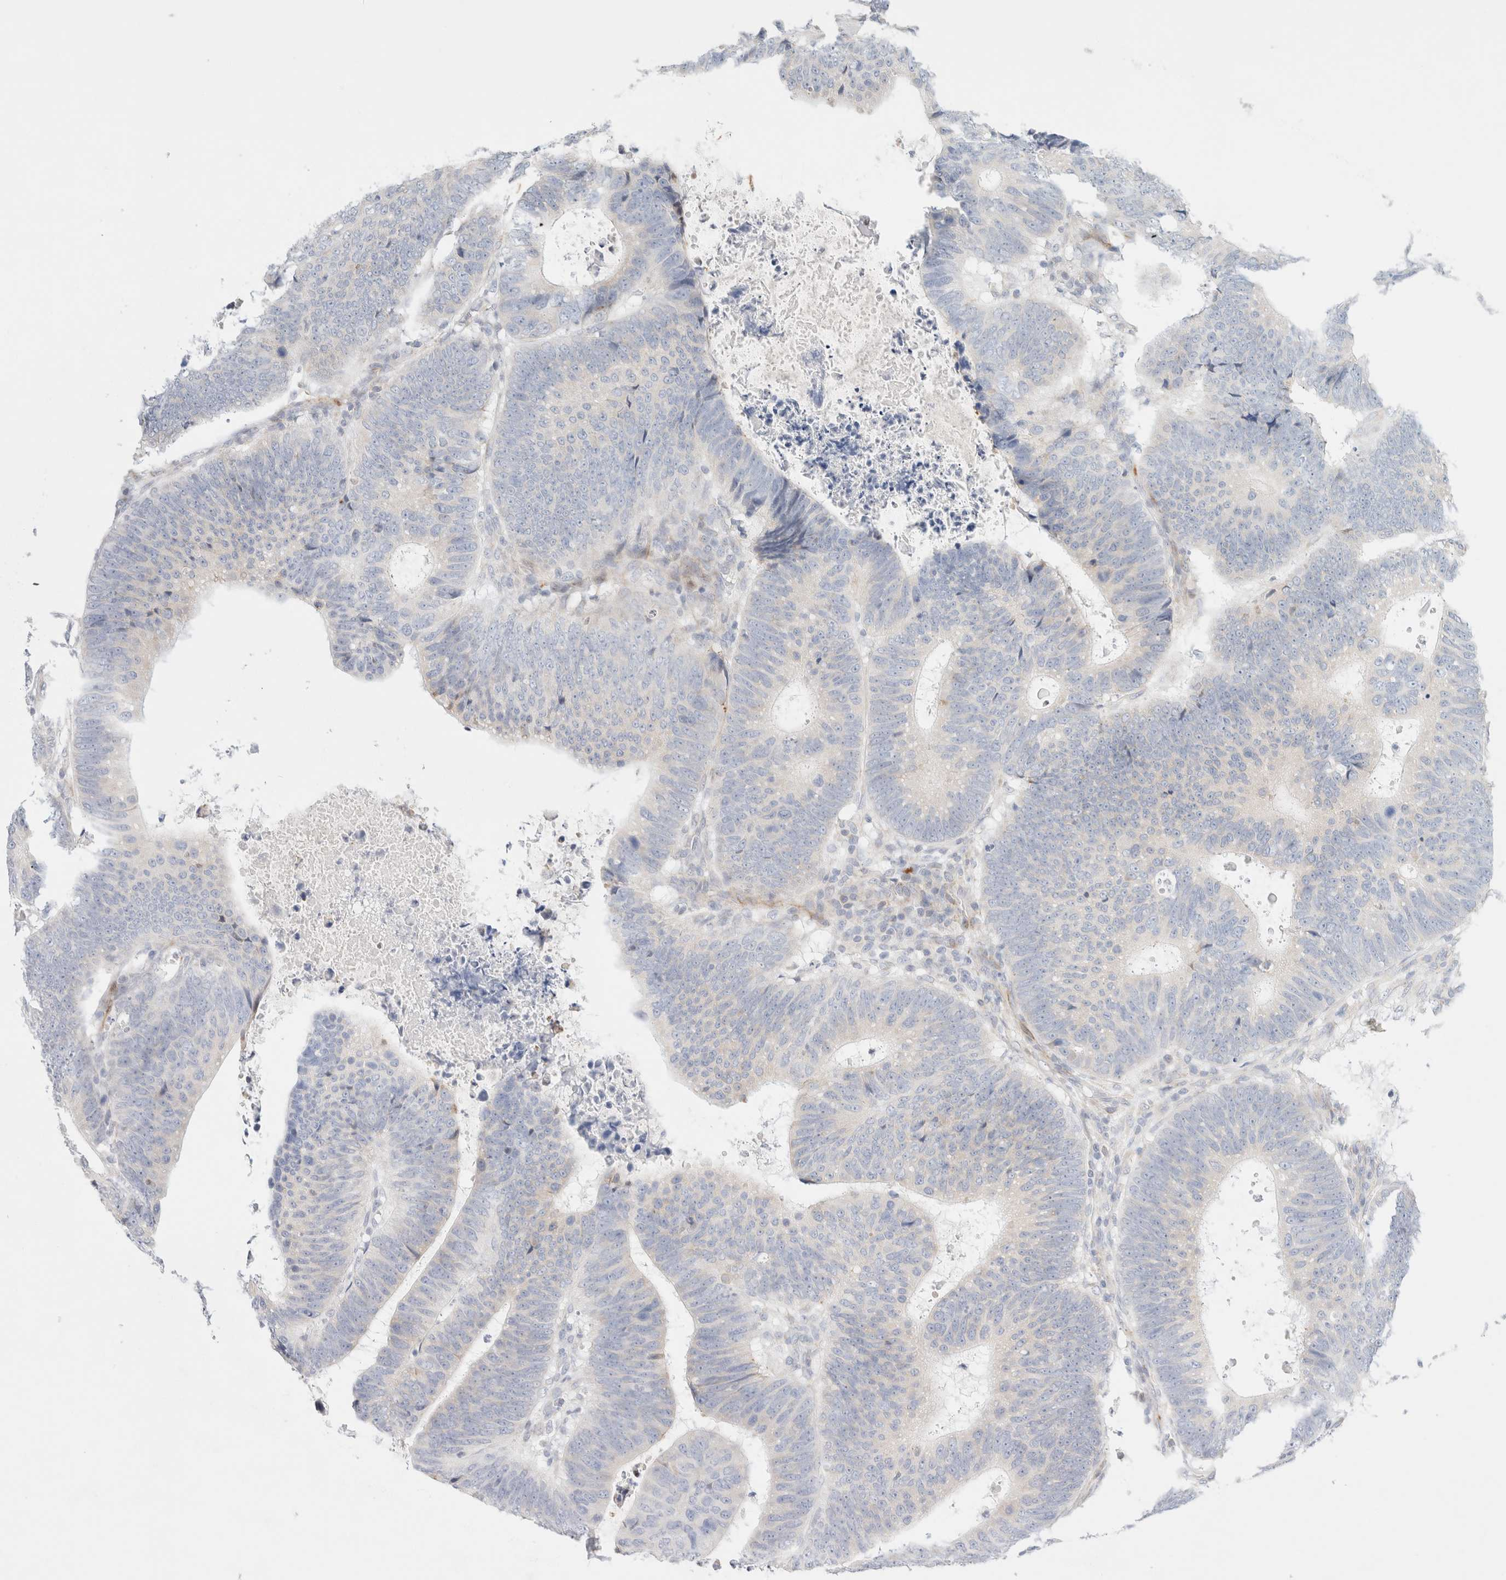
{"staining": {"intensity": "negative", "quantity": "none", "location": "none"}, "tissue": "colorectal cancer", "cell_type": "Tumor cells", "image_type": "cancer", "snomed": [{"axis": "morphology", "description": "Adenocarcinoma, NOS"}, {"axis": "topography", "description": "Colon"}], "caption": "IHC photomicrograph of neoplastic tissue: human adenocarcinoma (colorectal) stained with DAB exhibits no significant protein expression in tumor cells. (DAB IHC with hematoxylin counter stain).", "gene": "SLC25A48", "patient": {"sex": "male", "age": 56}}